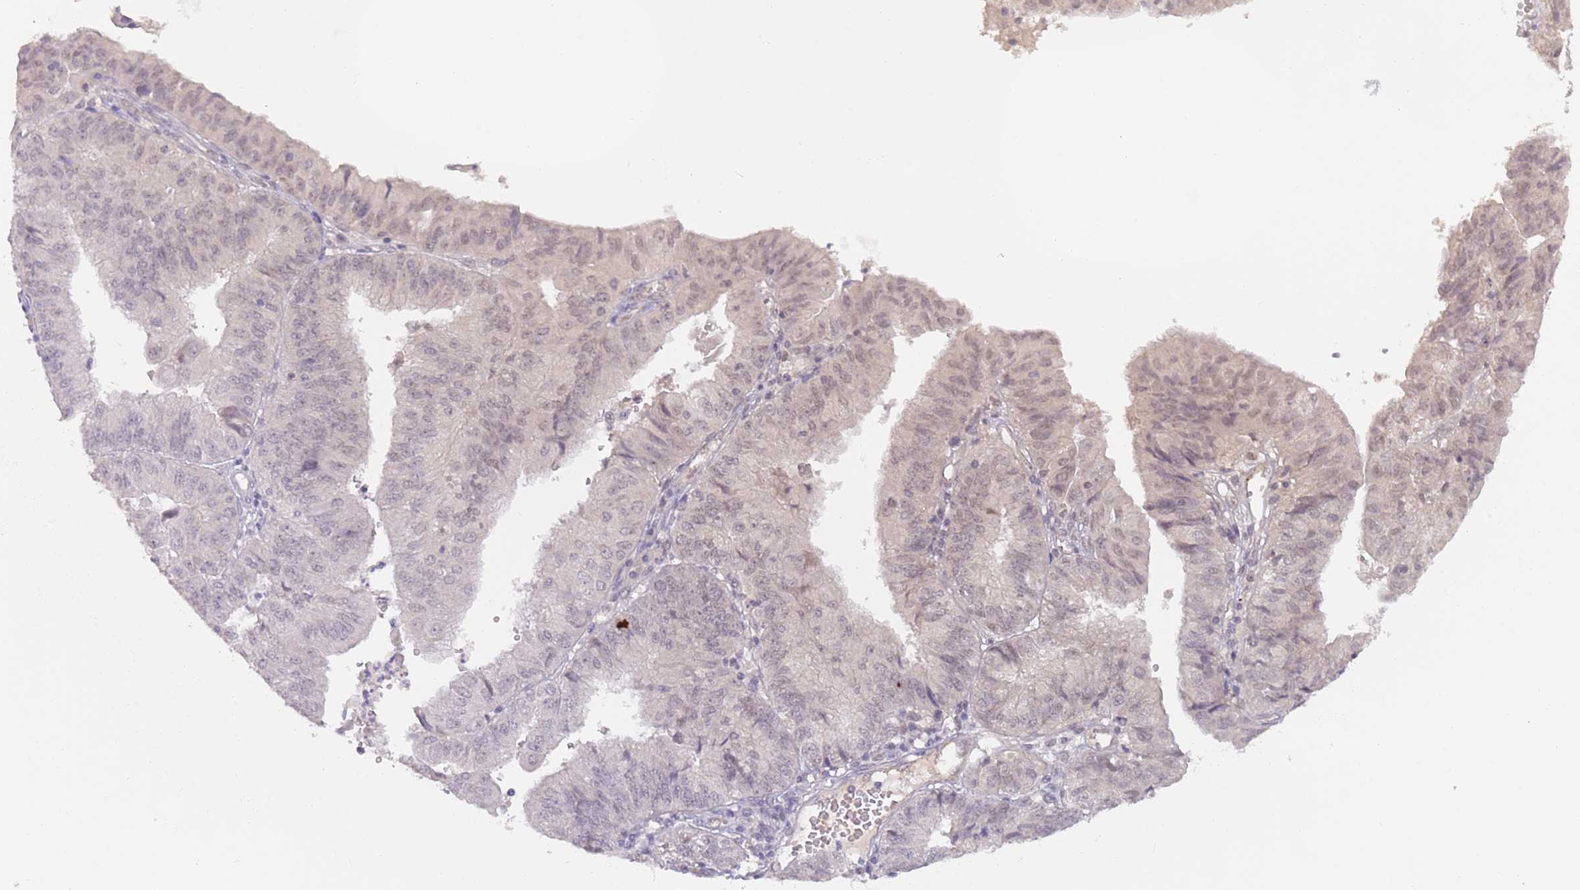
{"staining": {"intensity": "weak", "quantity": "<25%", "location": "nuclear"}, "tissue": "endometrial cancer", "cell_type": "Tumor cells", "image_type": "cancer", "snomed": [{"axis": "morphology", "description": "Adenocarcinoma, NOS"}, {"axis": "topography", "description": "Endometrium"}], "caption": "The image exhibits no staining of tumor cells in endometrial cancer. (Immunohistochemistry, brightfield microscopy, high magnification).", "gene": "RFXANK", "patient": {"sex": "female", "age": 56}}